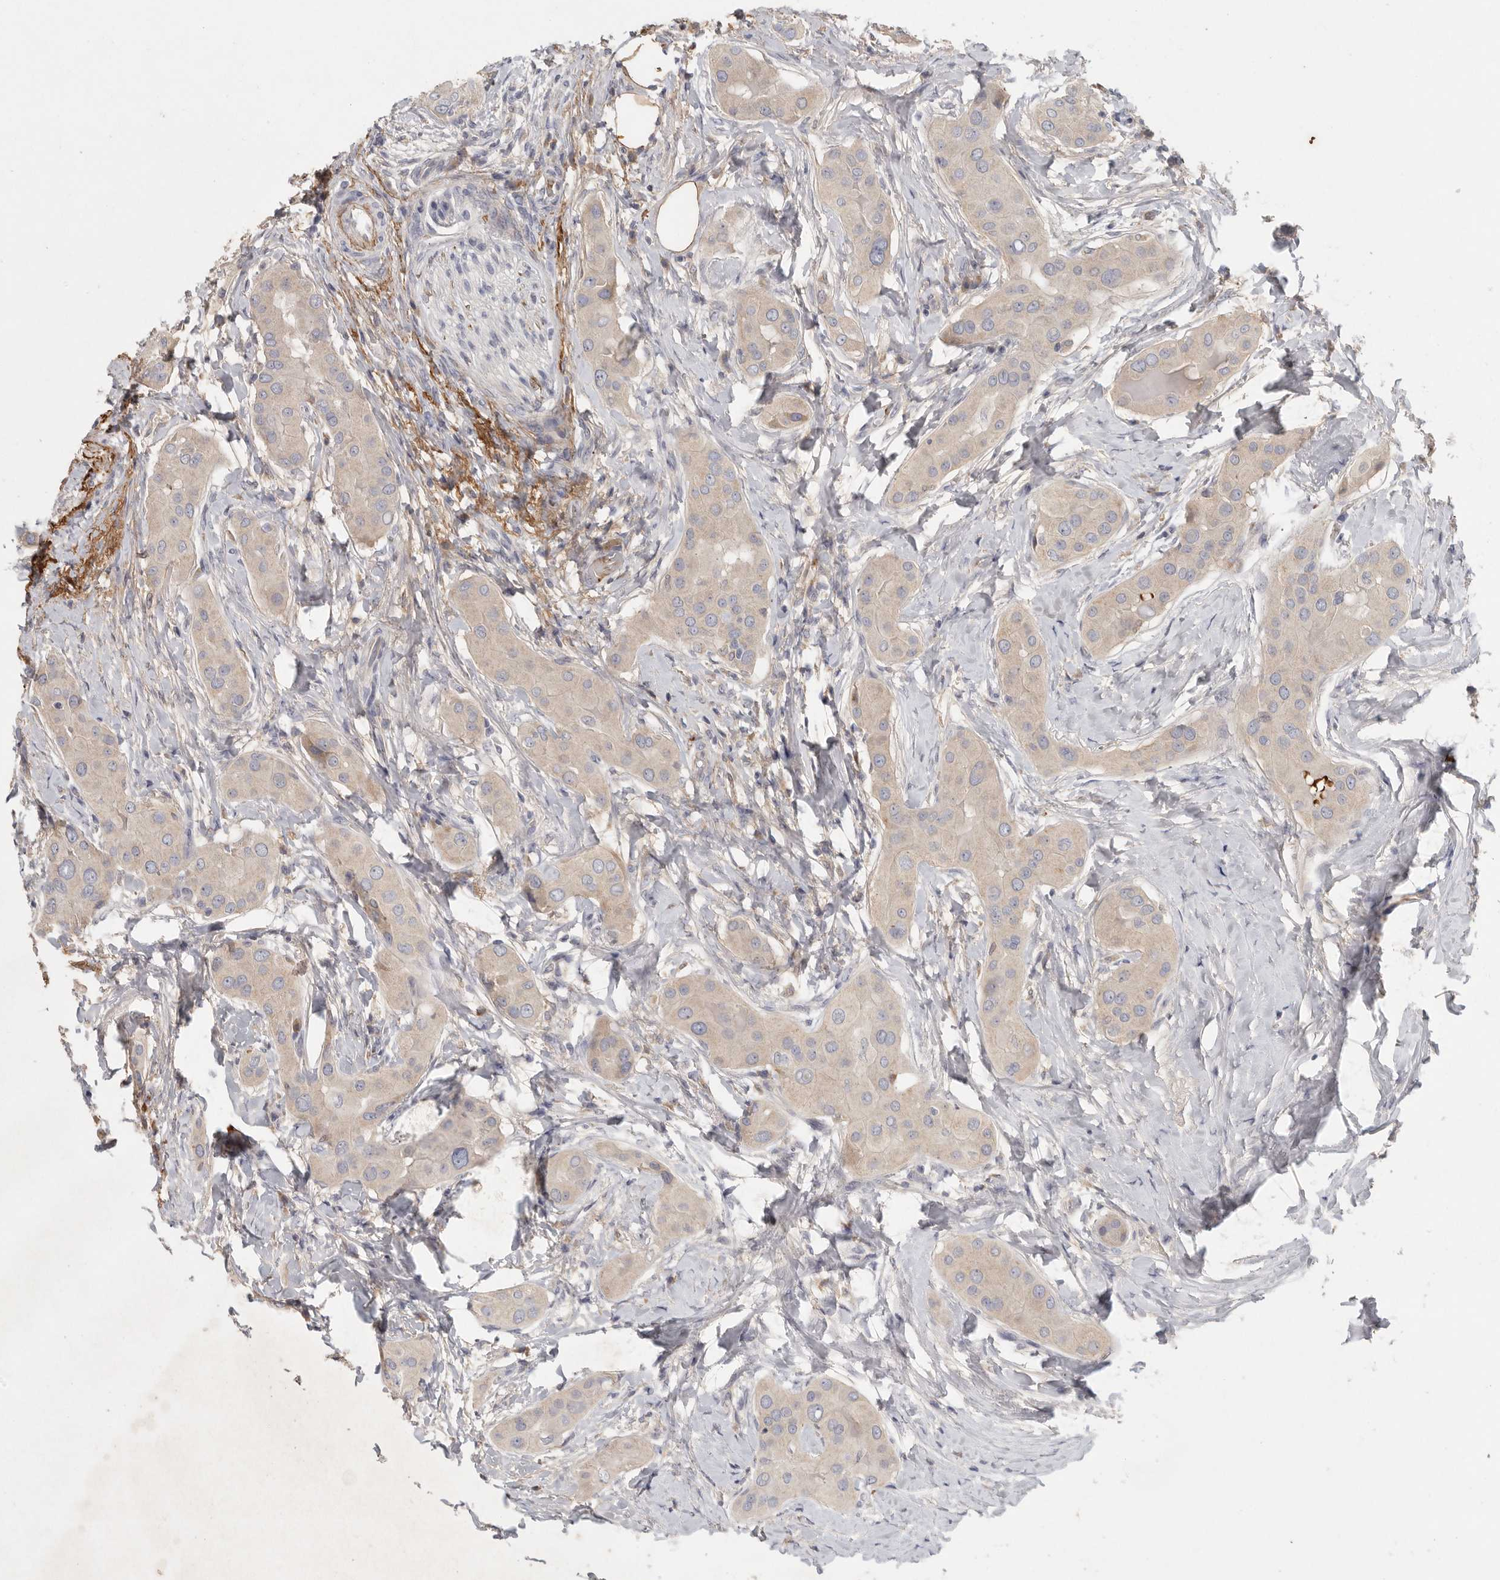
{"staining": {"intensity": "weak", "quantity": "25%-75%", "location": "cytoplasmic/membranous"}, "tissue": "thyroid cancer", "cell_type": "Tumor cells", "image_type": "cancer", "snomed": [{"axis": "morphology", "description": "Papillary adenocarcinoma, NOS"}, {"axis": "topography", "description": "Thyroid gland"}], "caption": "Immunohistochemistry (IHC) (DAB (3,3'-diaminobenzidine)) staining of human thyroid cancer (papillary adenocarcinoma) shows weak cytoplasmic/membranous protein expression in approximately 25%-75% of tumor cells. (DAB IHC, brown staining for protein, blue staining for nuclei).", "gene": "CFAP298", "patient": {"sex": "male", "age": 33}}